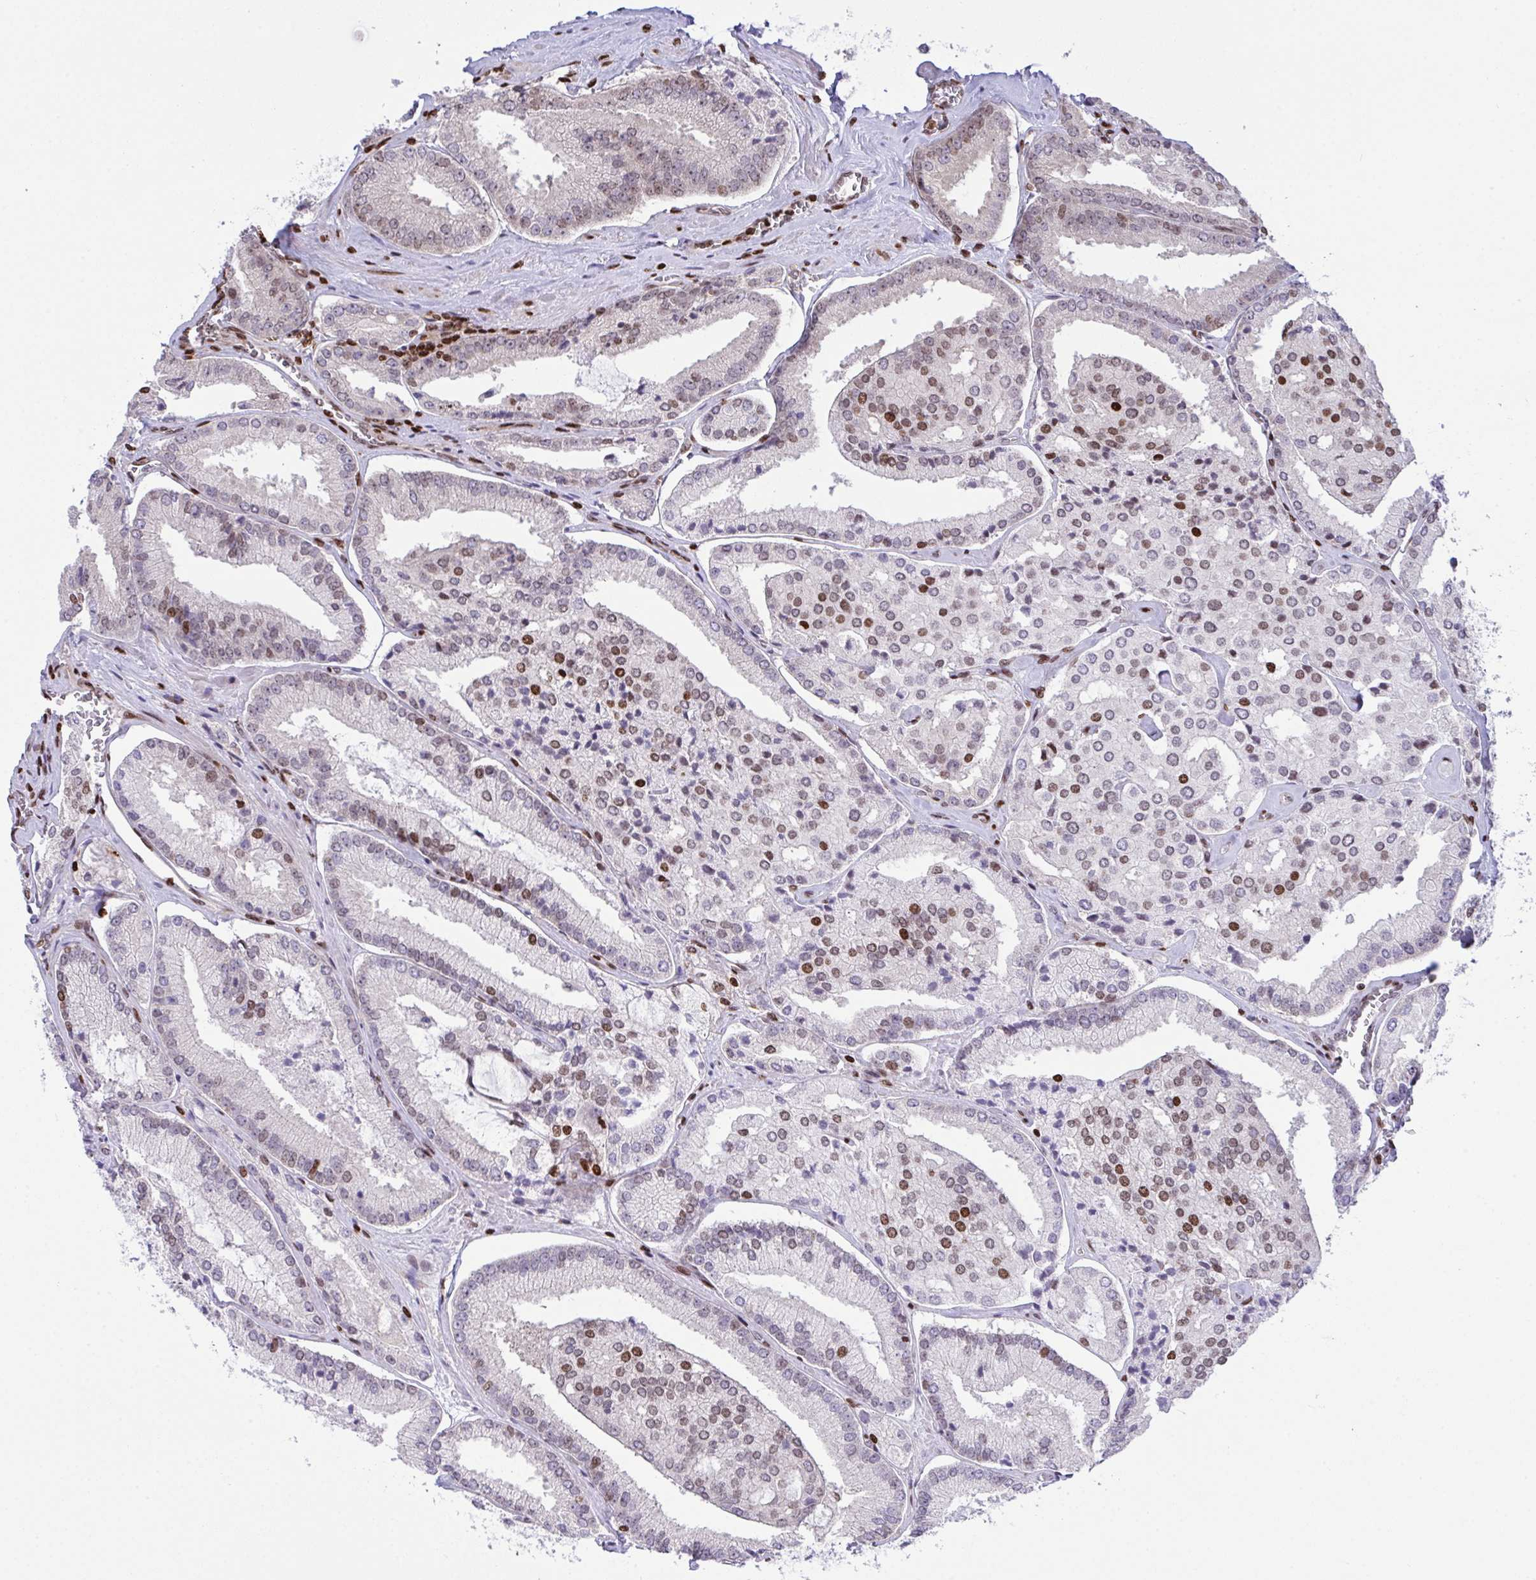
{"staining": {"intensity": "moderate", "quantity": "<25%", "location": "nuclear"}, "tissue": "prostate cancer", "cell_type": "Tumor cells", "image_type": "cancer", "snomed": [{"axis": "morphology", "description": "Adenocarcinoma, High grade"}, {"axis": "topography", "description": "Prostate"}], "caption": "Immunohistochemical staining of high-grade adenocarcinoma (prostate) demonstrates low levels of moderate nuclear protein staining in approximately <25% of tumor cells.", "gene": "RAPGEF5", "patient": {"sex": "male", "age": 73}}